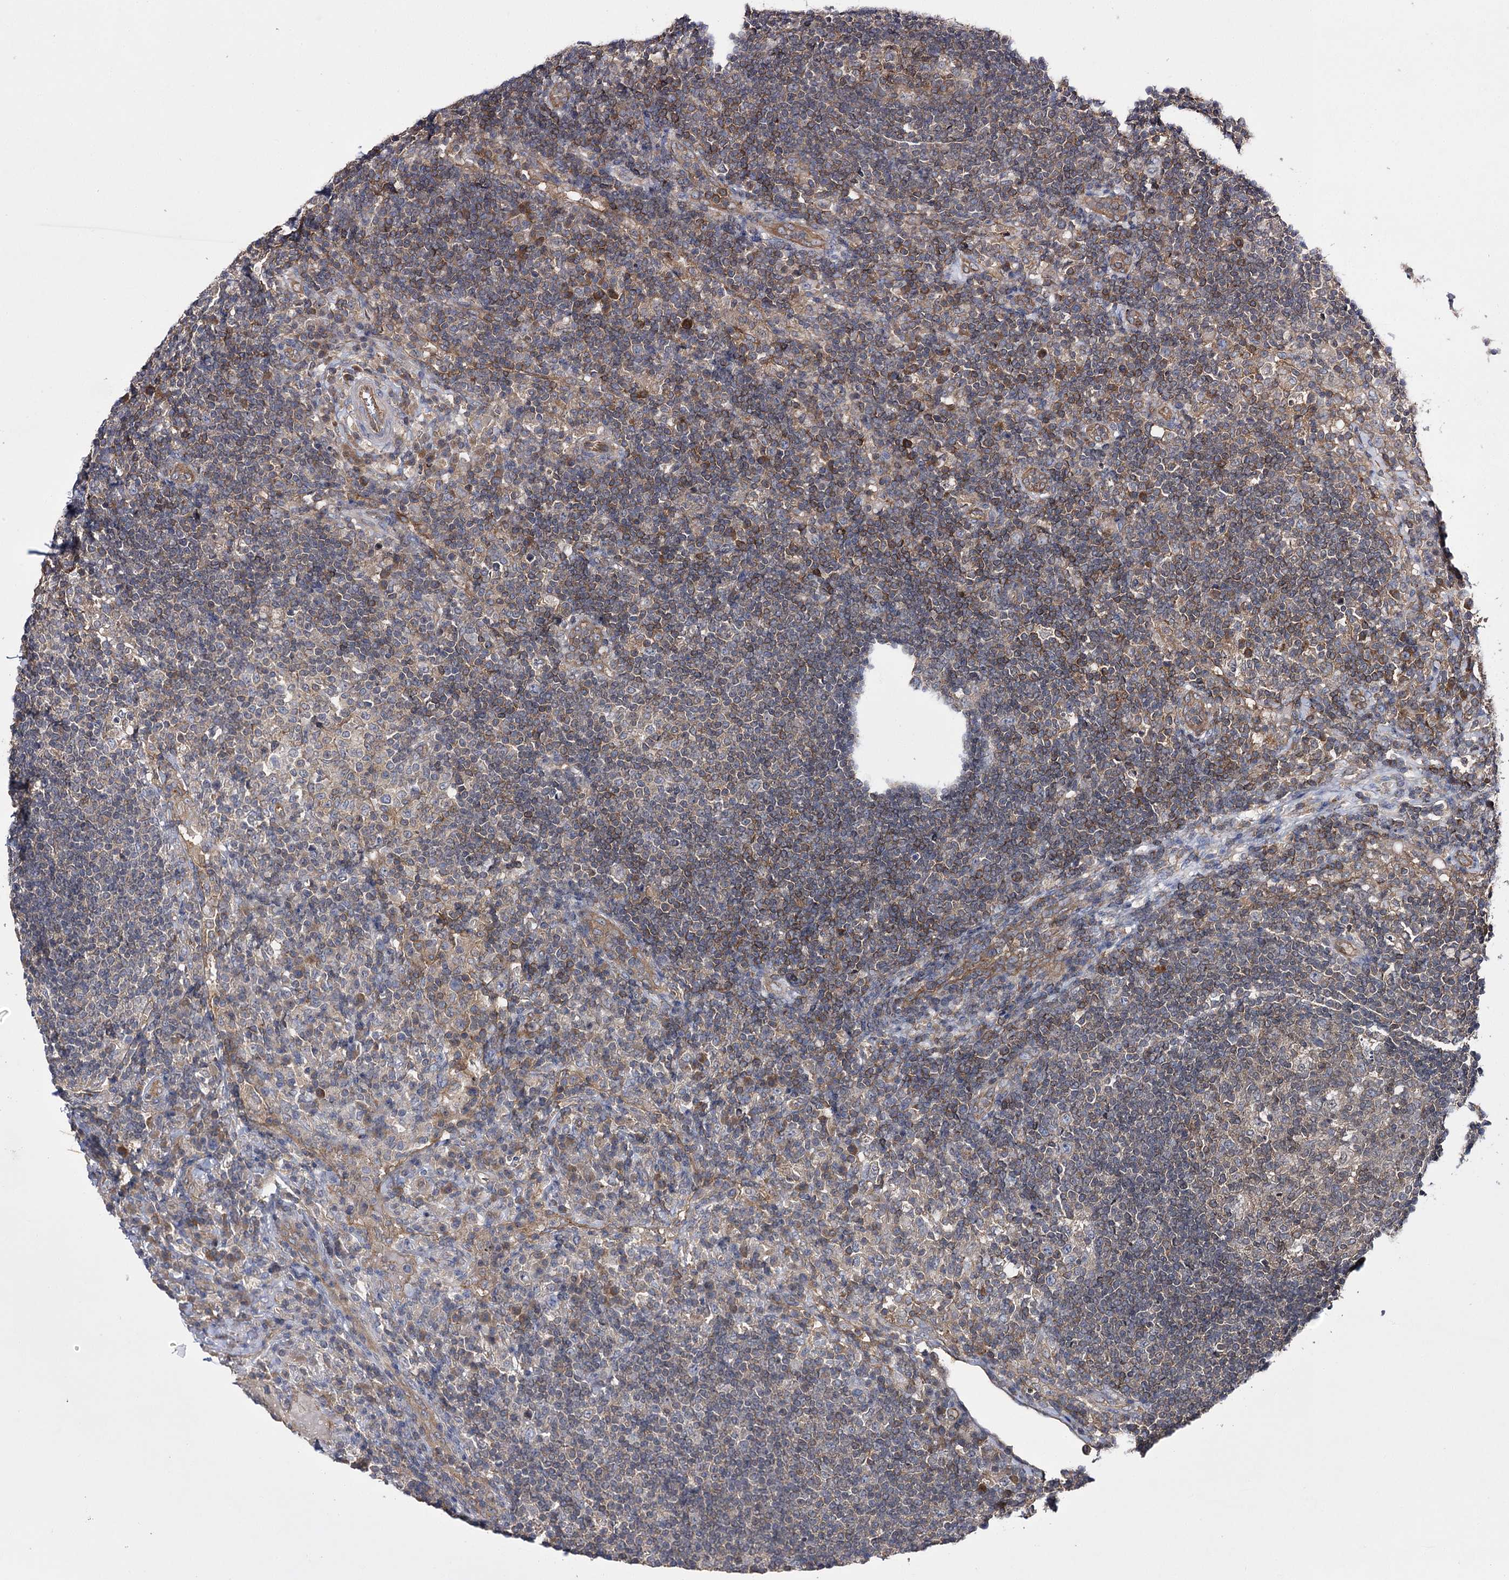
{"staining": {"intensity": "weak", "quantity": "<25%", "location": "cytoplasmic/membranous"}, "tissue": "lymph node", "cell_type": "Germinal center cells", "image_type": "normal", "snomed": [{"axis": "morphology", "description": "Normal tissue, NOS"}, {"axis": "topography", "description": "Lymph node"}], "caption": "High power microscopy micrograph of an immunohistochemistry (IHC) histopathology image of normal lymph node, revealing no significant staining in germinal center cells.", "gene": "BCR", "patient": {"sex": "female", "age": 53}}